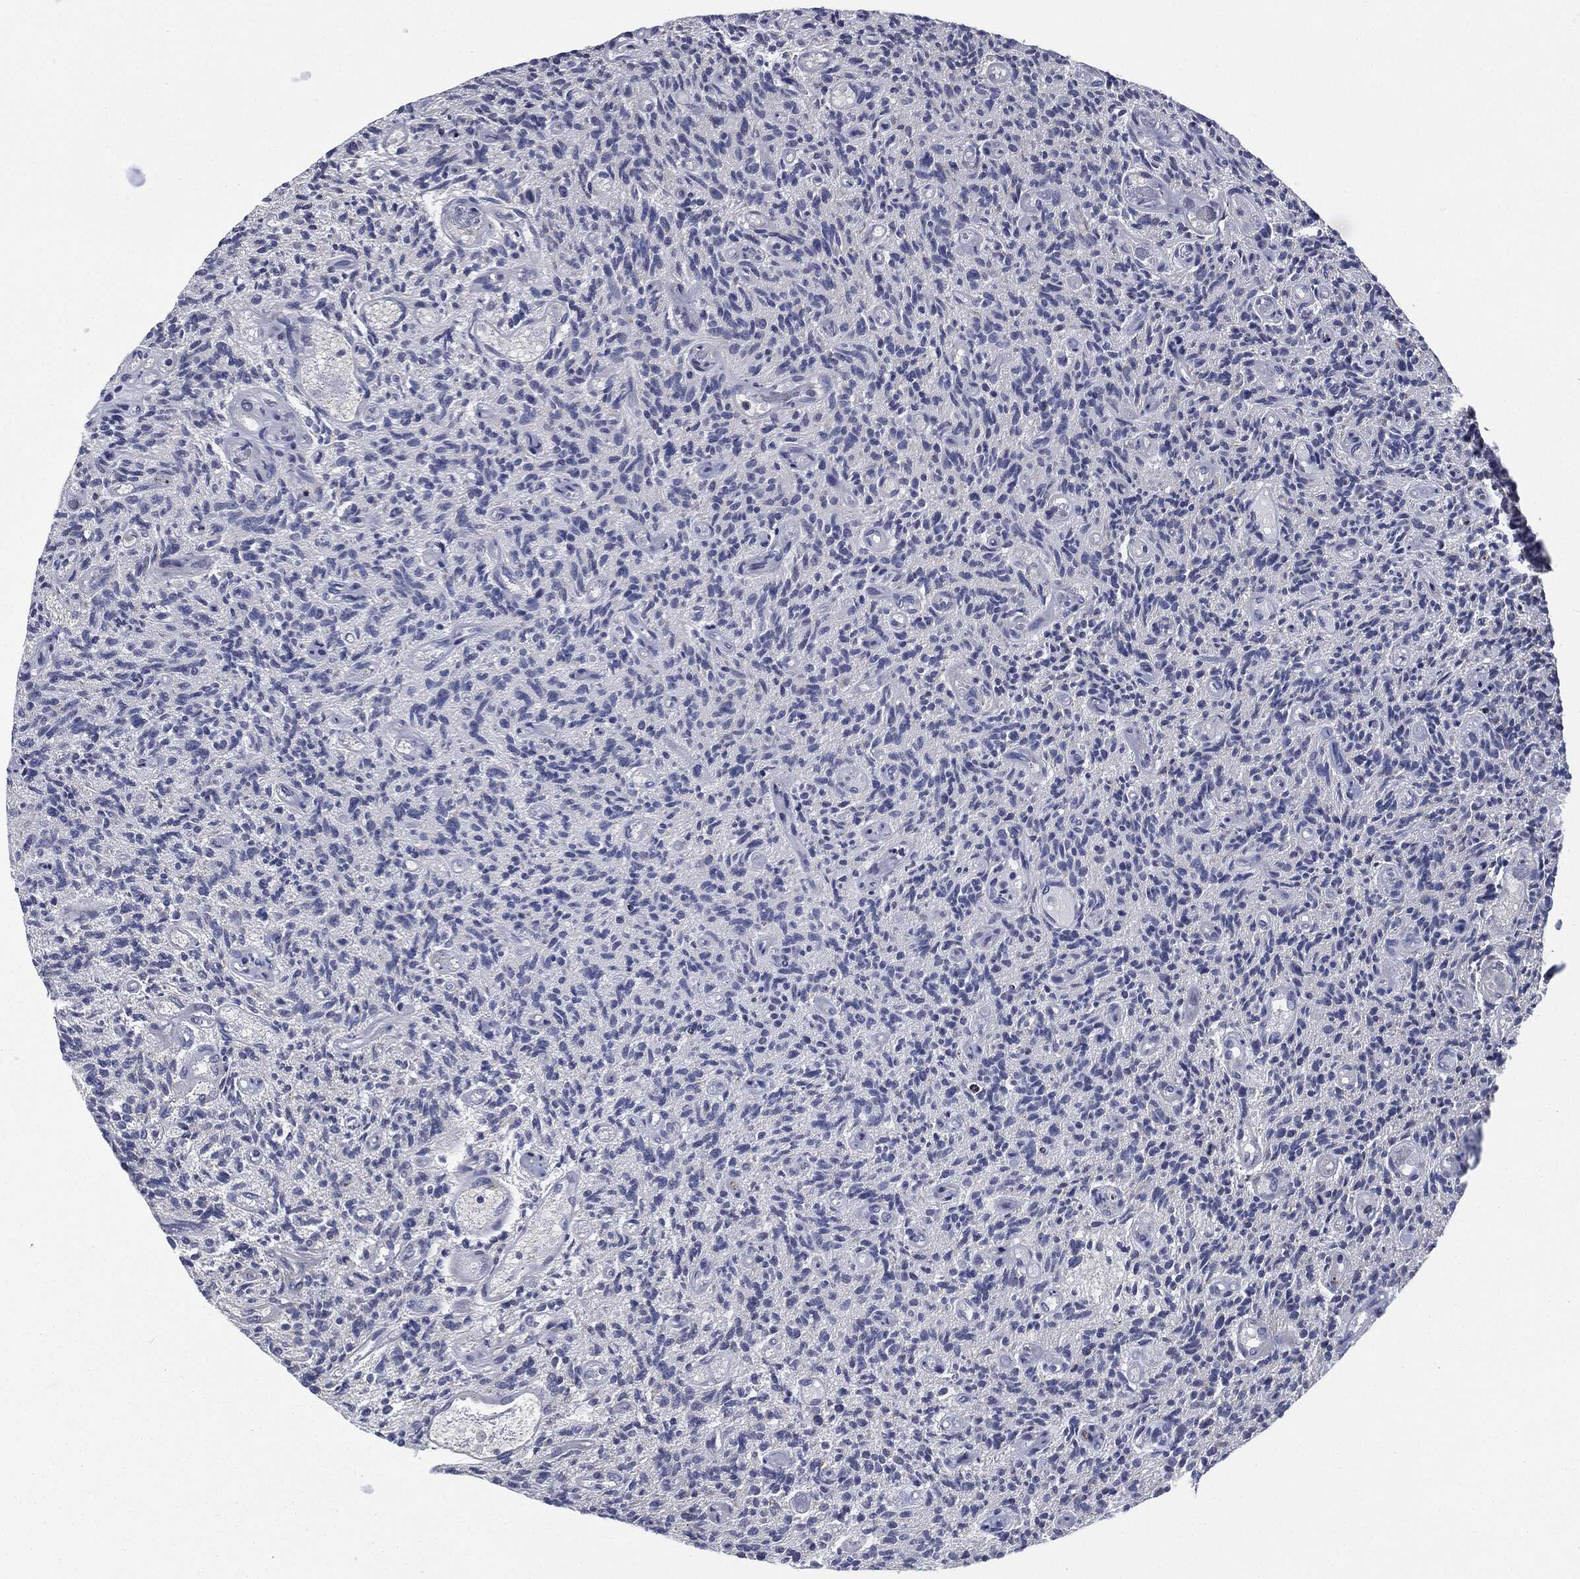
{"staining": {"intensity": "strong", "quantity": "25%-75%", "location": "cytoplasmic/membranous"}, "tissue": "glioma", "cell_type": "Tumor cells", "image_type": "cancer", "snomed": [{"axis": "morphology", "description": "Glioma, malignant, High grade"}, {"axis": "topography", "description": "Brain"}], "caption": "Protein staining by immunohistochemistry reveals strong cytoplasmic/membranous expression in approximately 25%-75% of tumor cells in high-grade glioma (malignant).", "gene": "FH", "patient": {"sex": "male", "age": 64}}